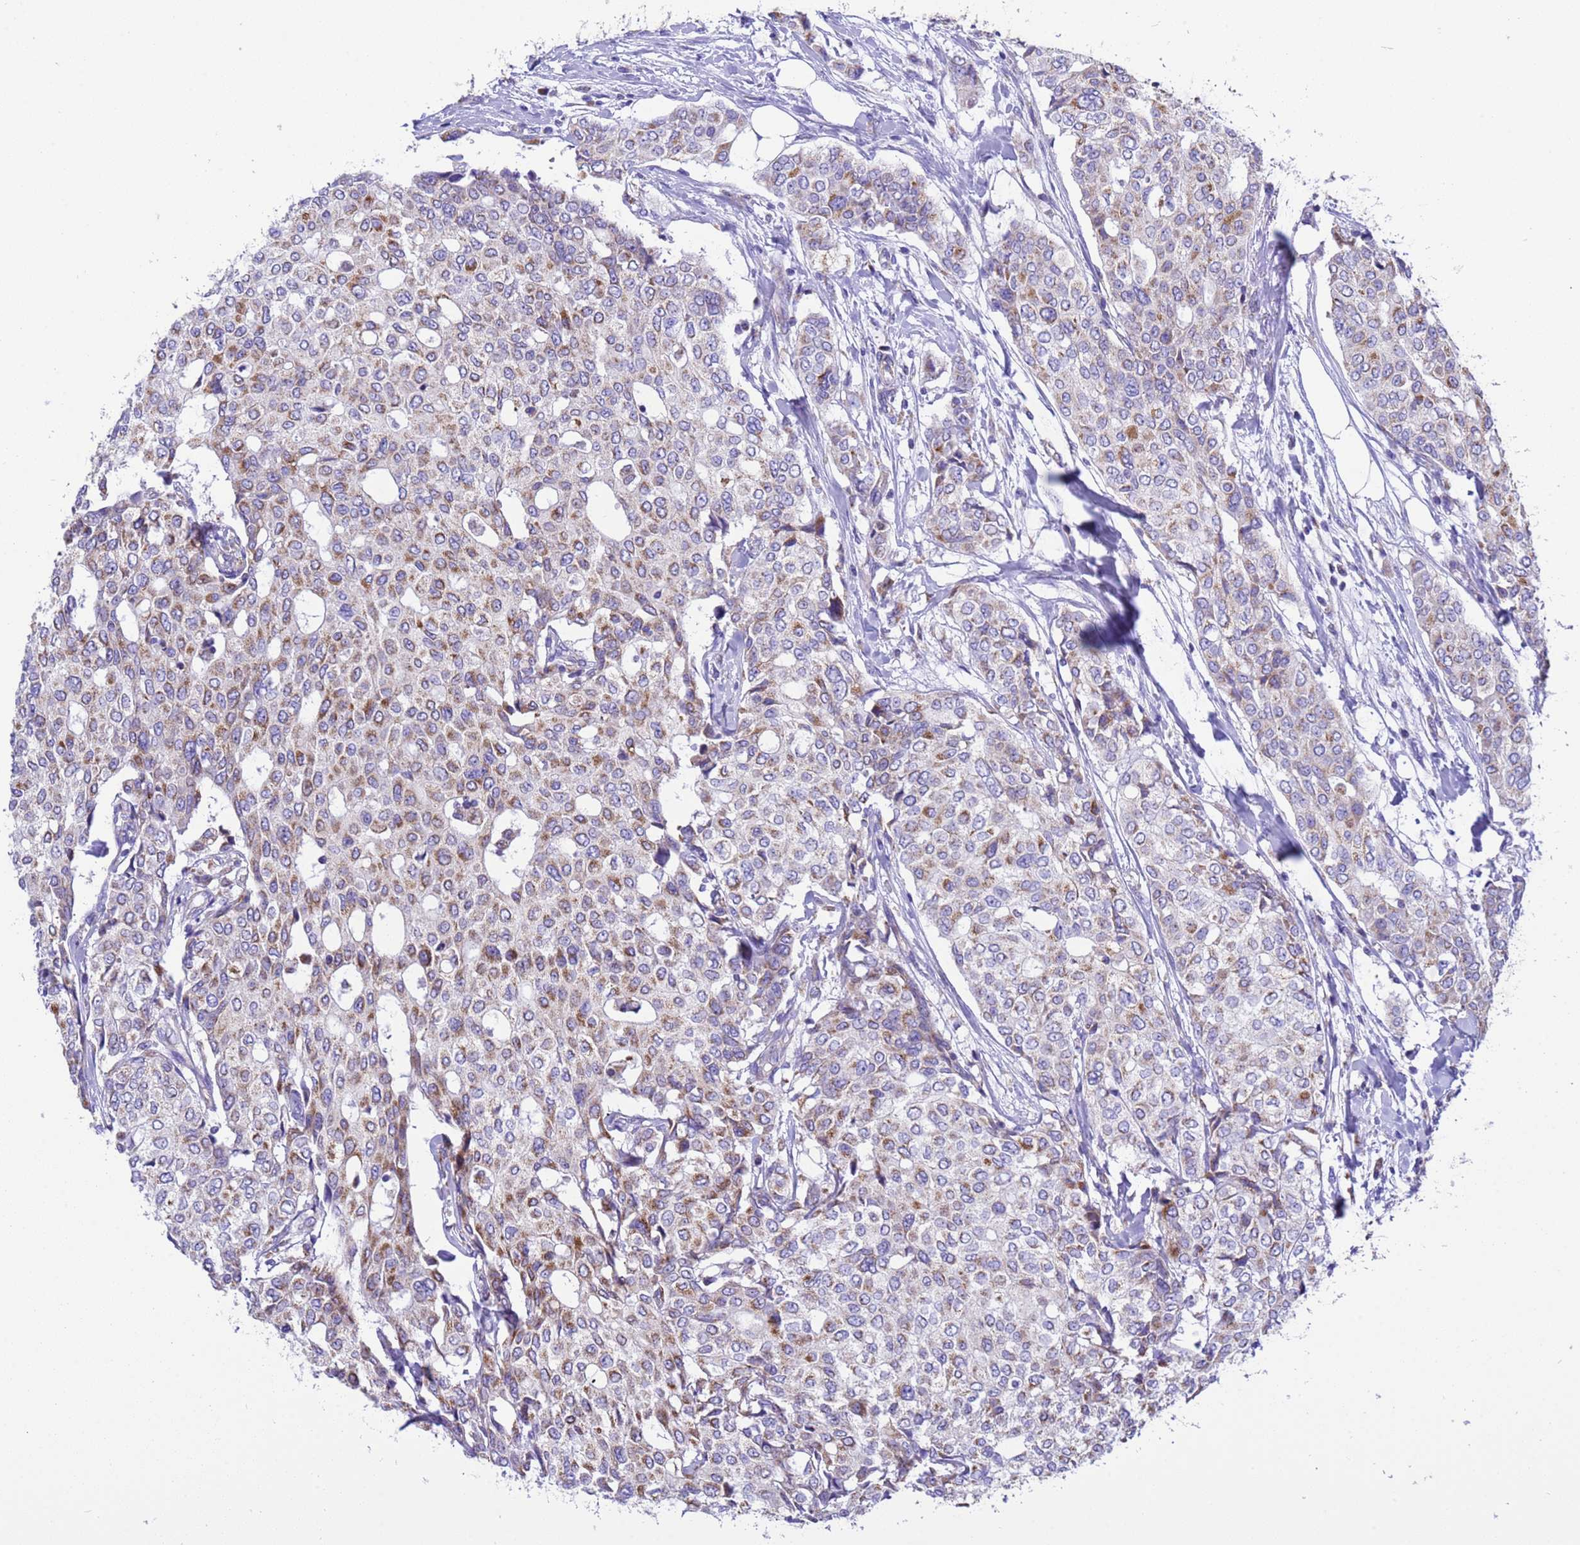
{"staining": {"intensity": "moderate", "quantity": "25%-75%", "location": "cytoplasmic/membranous"}, "tissue": "breast cancer", "cell_type": "Tumor cells", "image_type": "cancer", "snomed": [{"axis": "morphology", "description": "Lobular carcinoma"}, {"axis": "topography", "description": "Breast"}], "caption": "A high-resolution micrograph shows IHC staining of breast cancer (lobular carcinoma), which shows moderate cytoplasmic/membranous expression in about 25%-75% of tumor cells.", "gene": "CCDC191", "patient": {"sex": "female", "age": 51}}